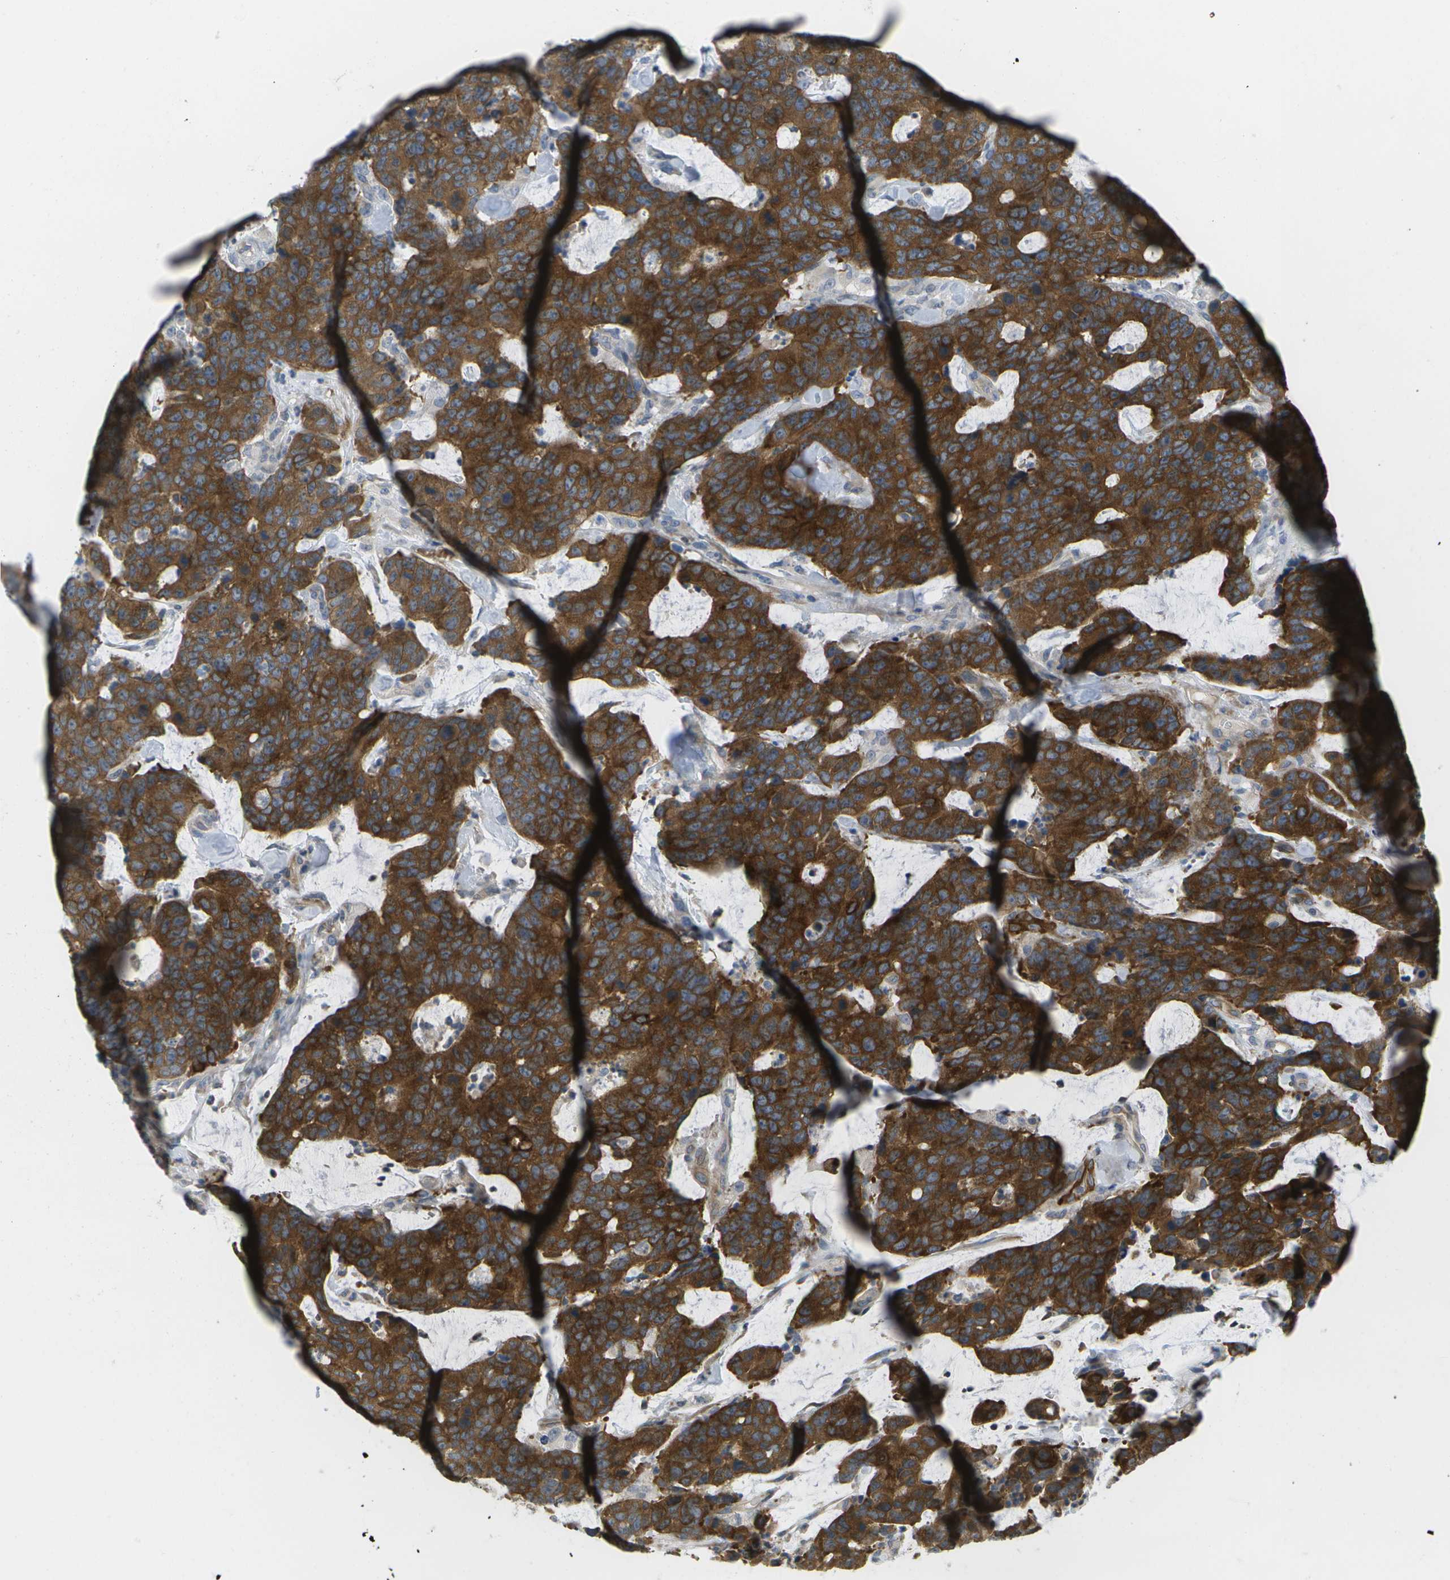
{"staining": {"intensity": "strong", "quantity": ">75%", "location": "cytoplasmic/membranous"}, "tissue": "colorectal cancer", "cell_type": "Tumor cells", "image_type": "cancer", "snomed": [{"axis": "morphology", "description": "Adenocarcinoma, NOS"}, {"axis": "topography", "description": "Colon"}], "caption": "IHC (DAB (3,3'-diaminobenzidine)) staining of human colorectal cancer exhibits strong cytoplasmic/membranous protein positivity in approximately >75% of tumor cells.", "gene": "MARCHF8", "patient": {"sex": "female", "age": 86}}